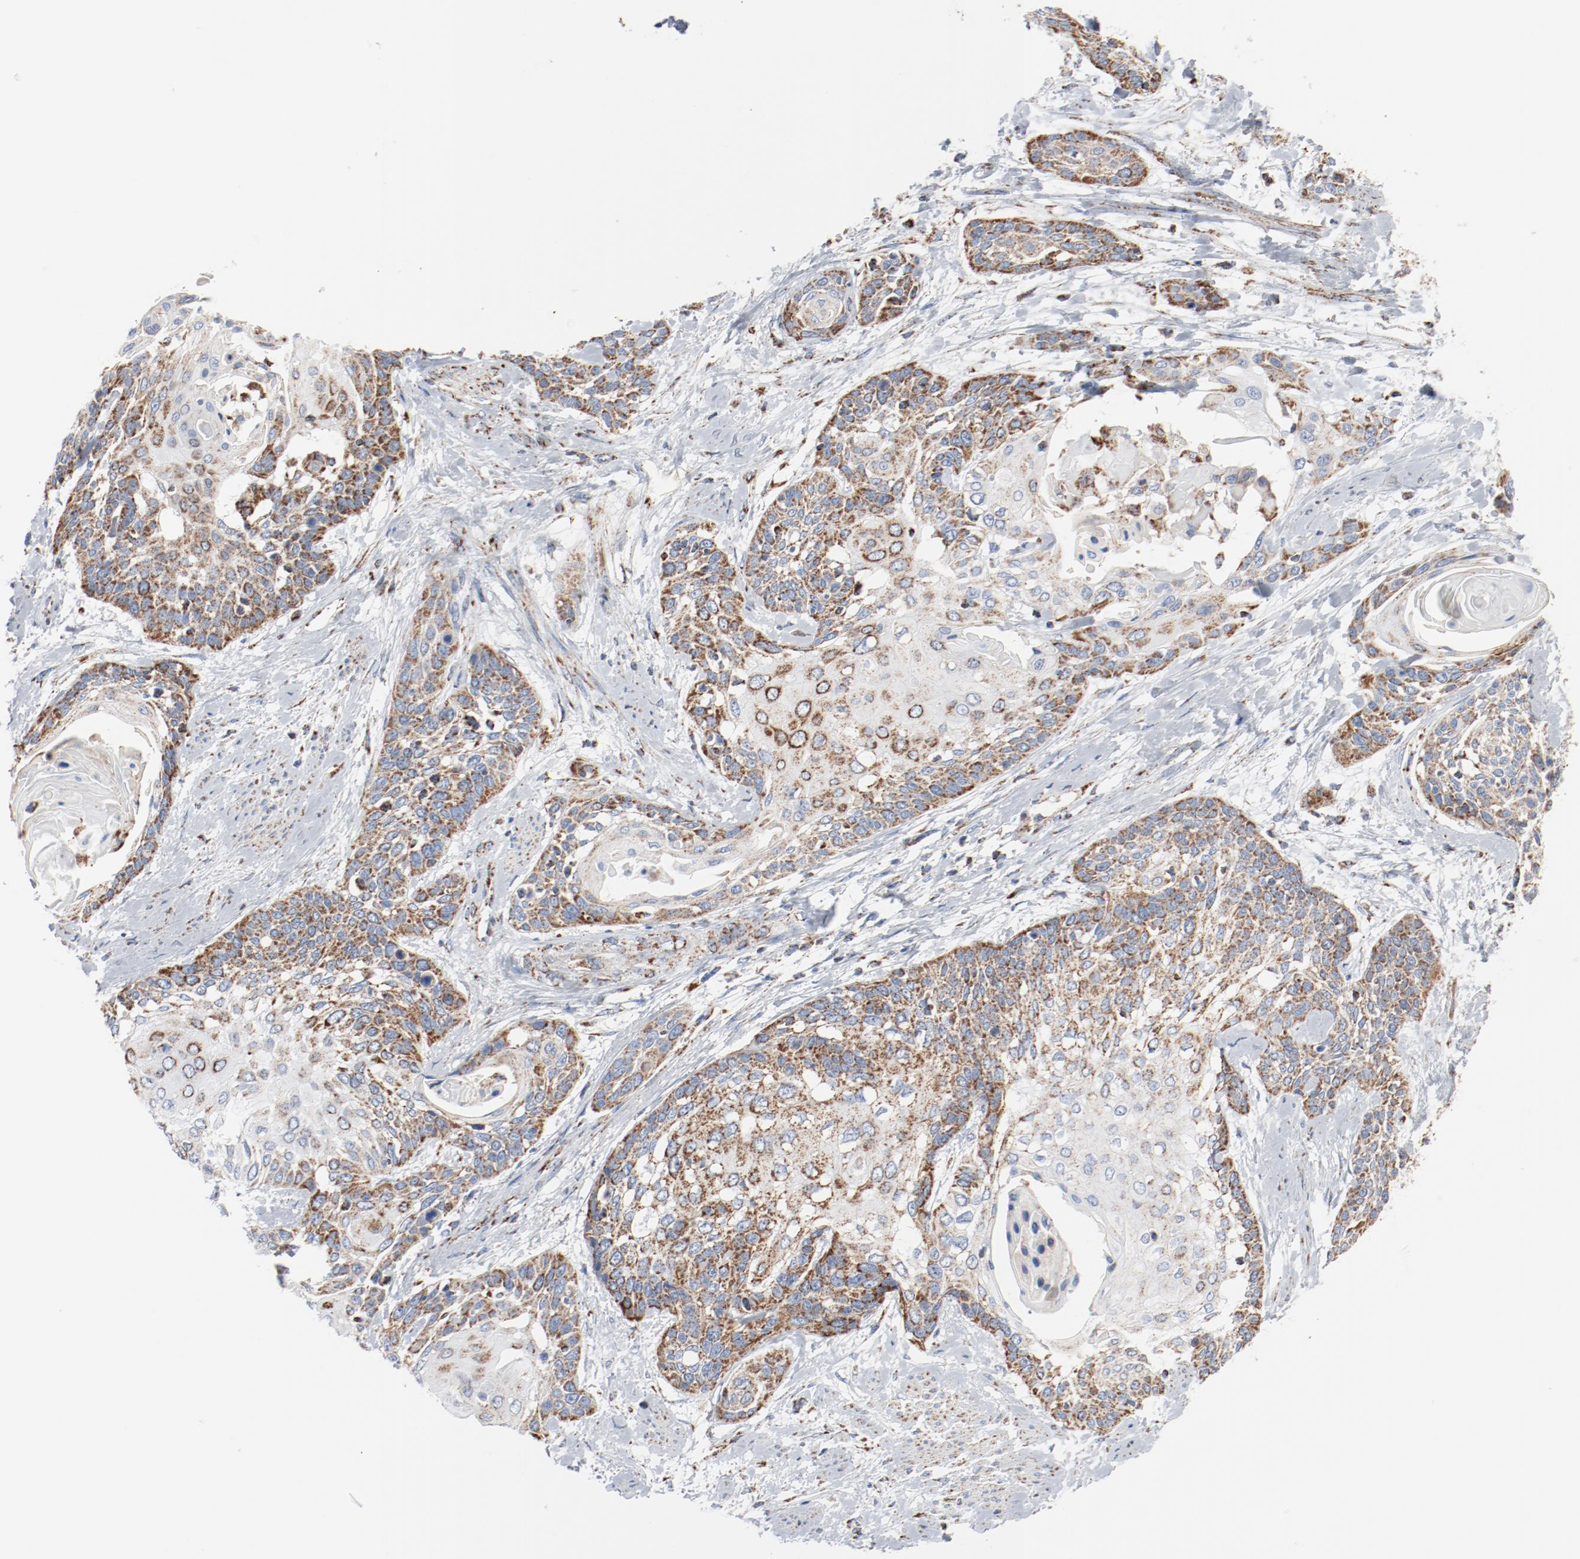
{"staining": {"intensity": "moderate", "quantity": ">75%", "location": "cytoplasmic/membranous"}, "tissue": "cervical cancer", "cell_type": "Tumor cells", "image_type": "cancer", "snomed": [{"axis": "morphology", "description": "Squamous cell carcinoma, NOS"}, {"axis": "topography", "description": "Cervix"}], "caption": "A brown stain labels moderate cytoplasmic/membranous expression of a protein in human cervical cancer tumor cells.", "gene": "NDUFB8", "patient": {"sex": "female", "age": 57}}